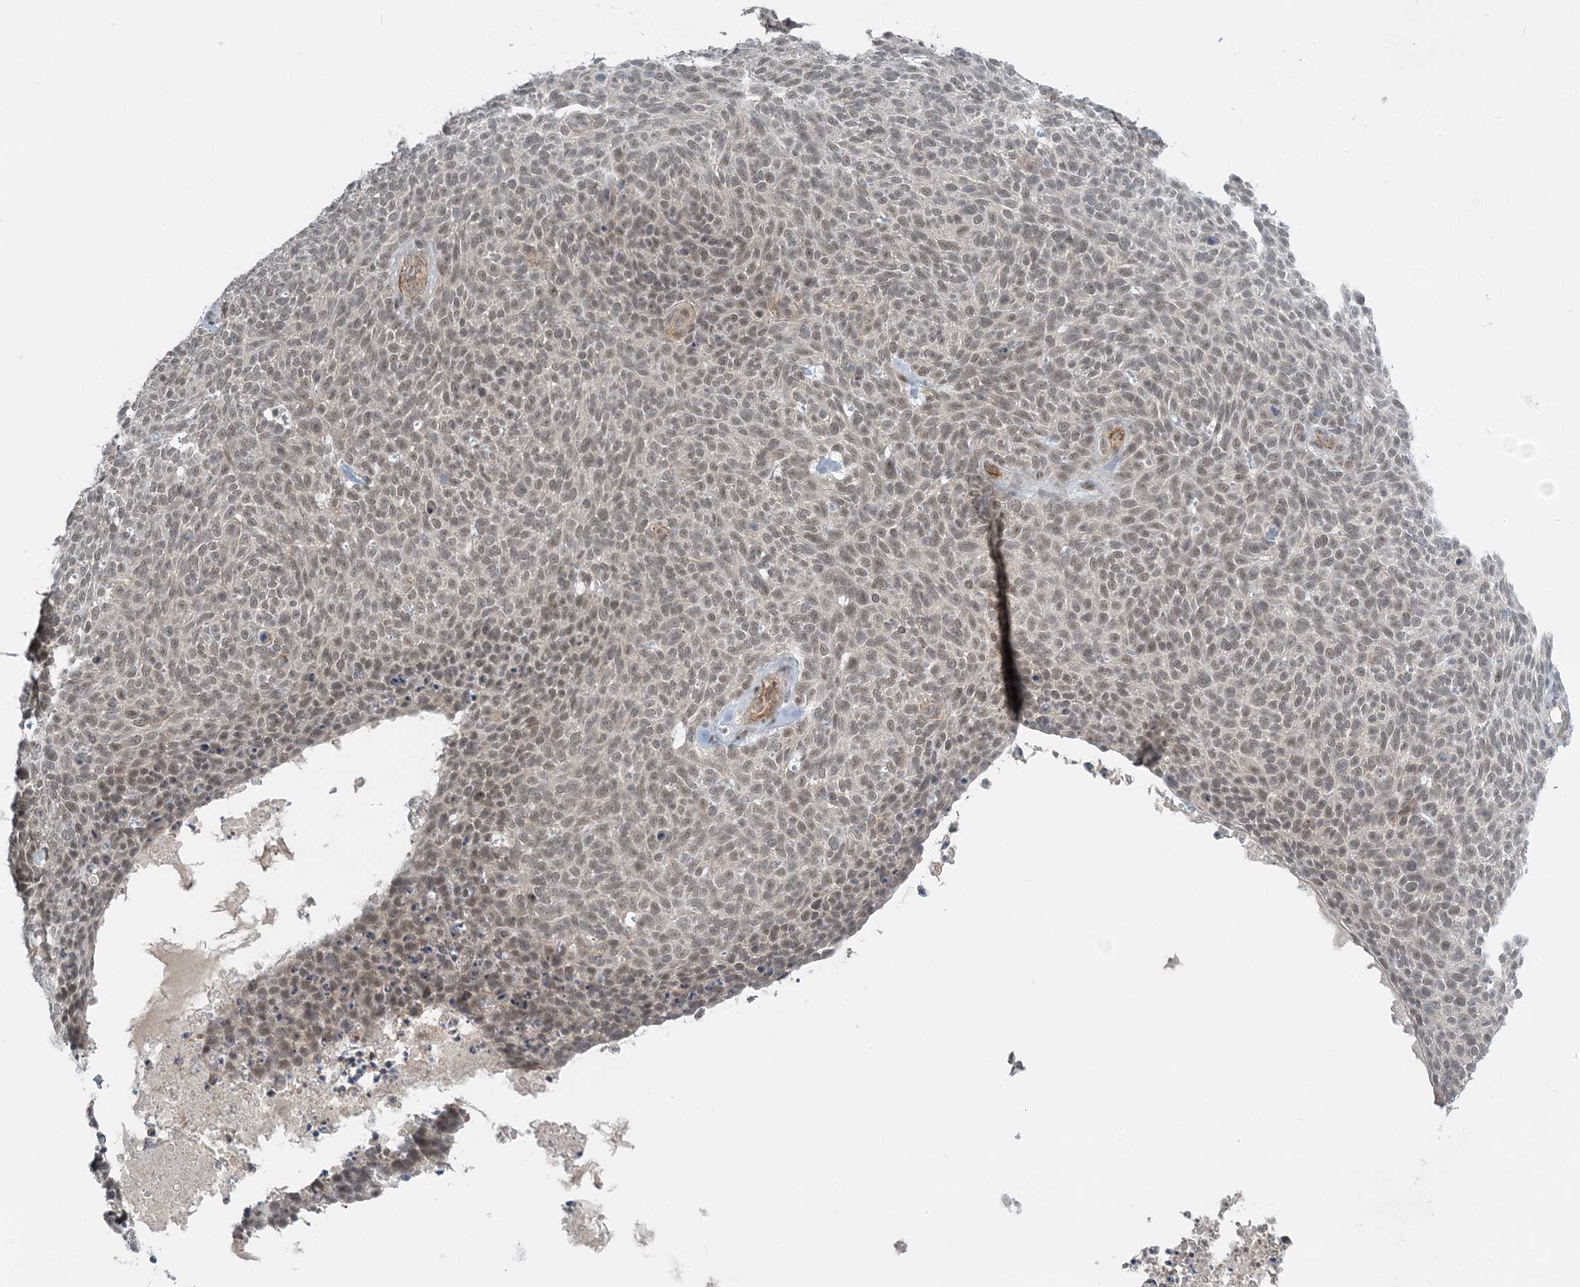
{"staining": {"intensity": "weak", "quantity": "25%-75%", "location": "nuclear"}, "tissue": "skin cancer", "cell_type": "Tumor cells", "image_type": "cancer", "snomed": [{"axis": "morphology", "description": "Squamous cell carcinoma, NOS"}, {"axis": "topography", "description": "Skin"}], "caption": "Skin cancer (squamous cell carcinoma) stained with a brown dye displays weak nuclear positive expression in about 25%-75% of tumor cells.", "gene": "ATP11A", "patient": {"sex": "female", "age": 90}}